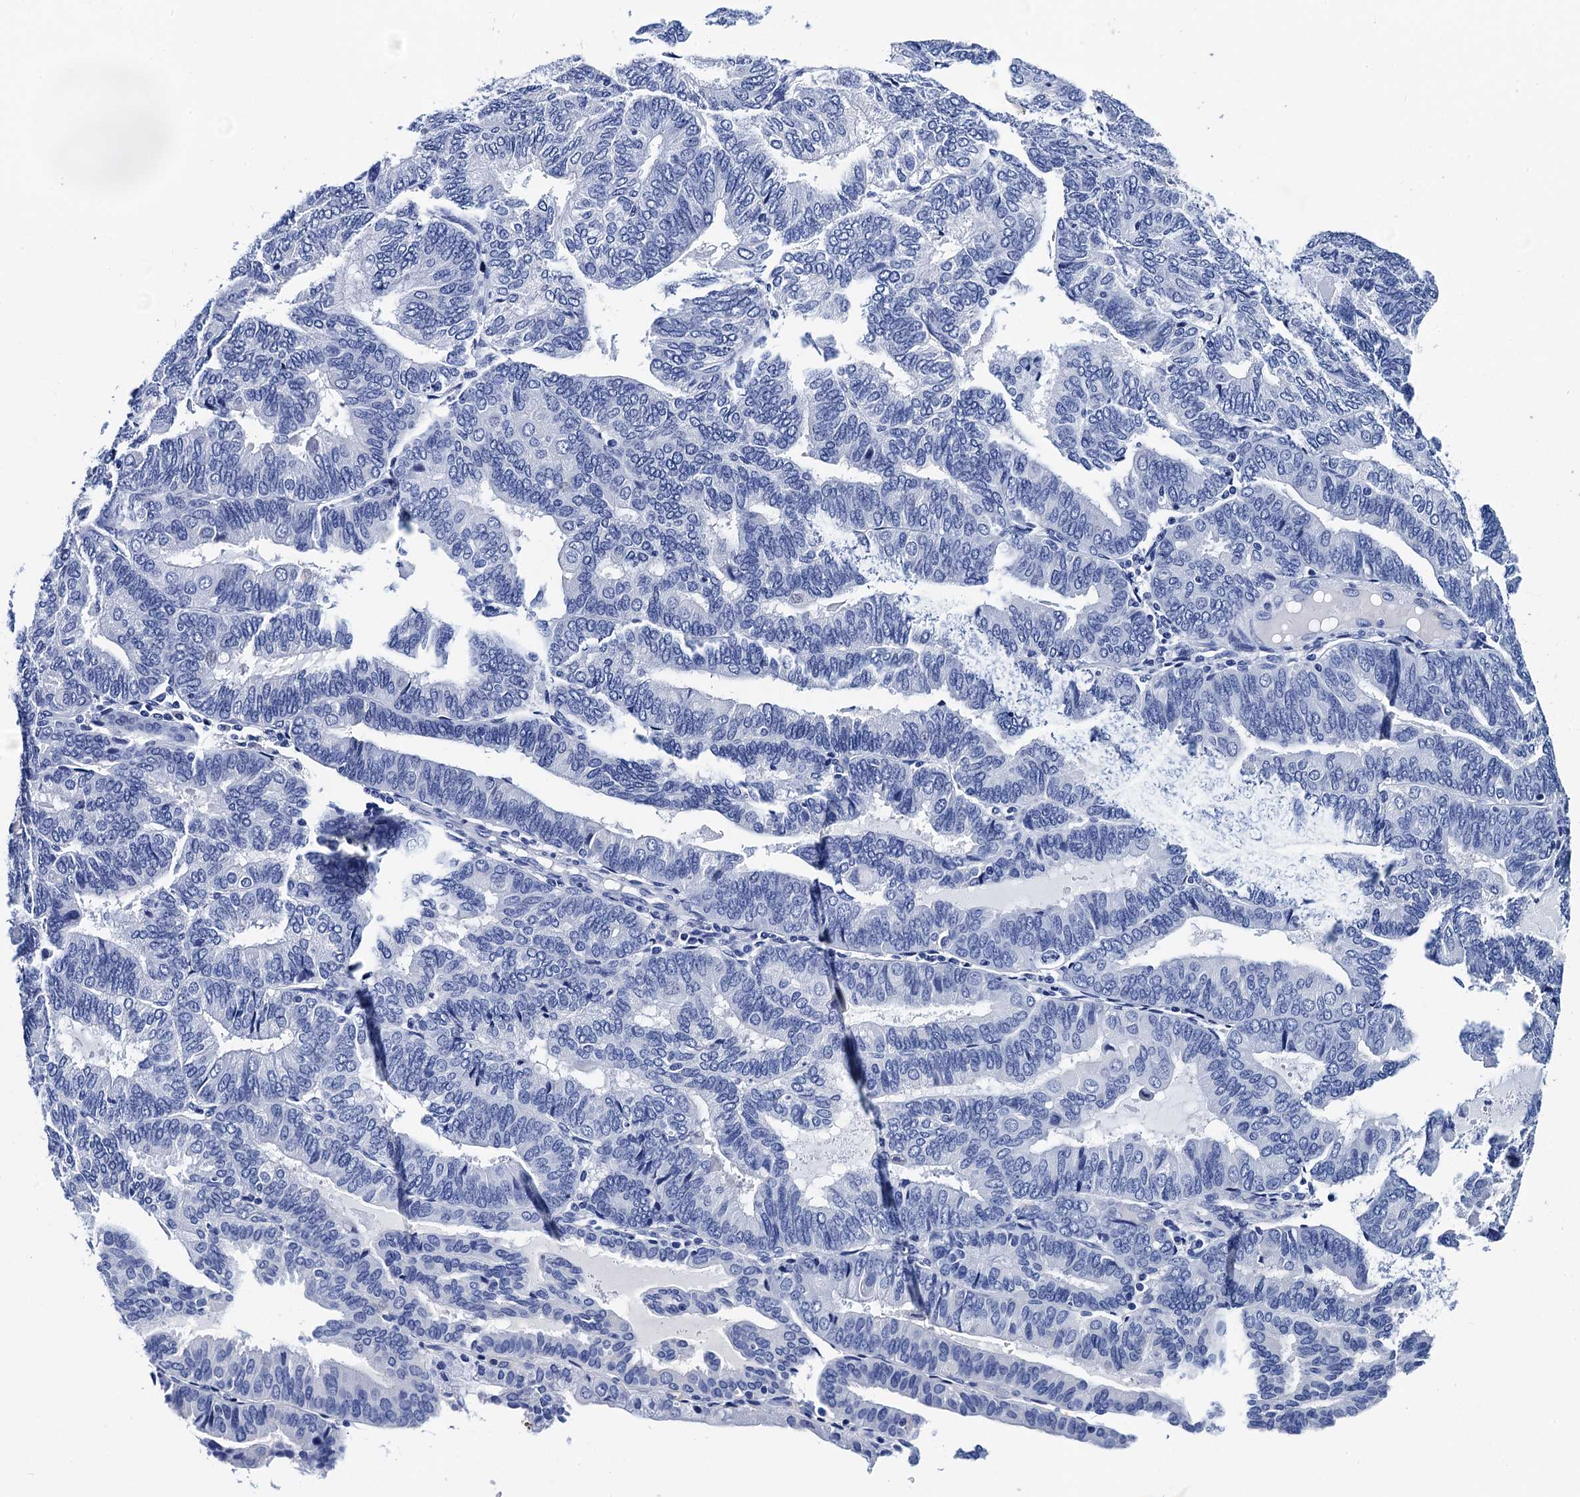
{"staining": {"intensity": "negative", "quantity": "none", "location": "none"}, "tissue": "endometrial cancer", "cell_type": "Tumor cells", "image_type": "cancer", "snomed": [{"axis": "morphology", "description": "Adenocarcinoma, NOS"}, {"axis": "topography", "description": "Endometrium"}], "caption": "High magnification brightfield microscopy of endometrial cancer stained with DAB (3,3'-diaminobenzidine) (brown) and counterstained with hematoxylin (blue): tumor cells show no significant positivity.", "gene": "MYBPC3", "patient": {"sex": "female", "age": 81}}